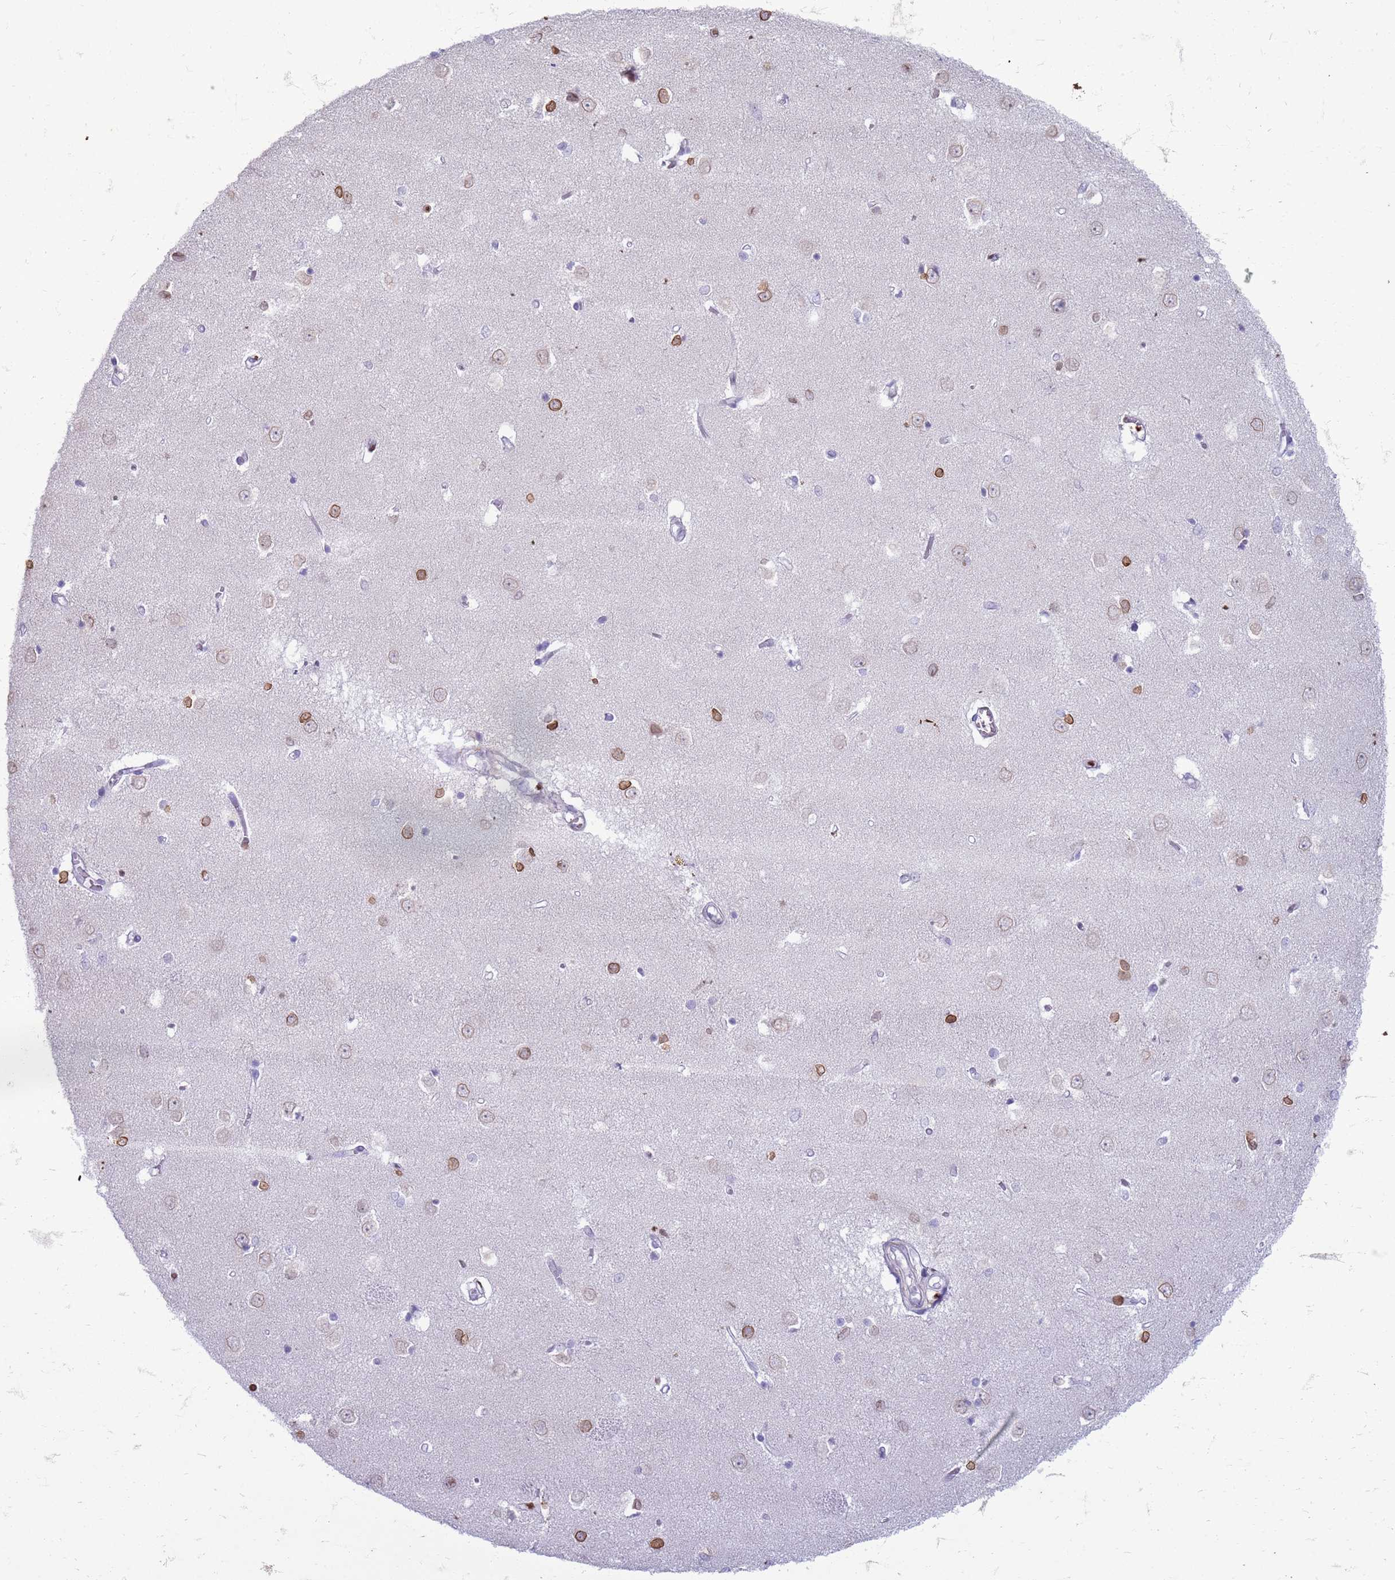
{"staining": {"intensity": "moderate", "quantity": "<25%", "location": "cytoplasmic/membranous,nuclear"}, "tissue": "caudate", "cell_type": "Glial cells", "image_type": "normal", "snomed": [{"axis": "morphology", "description": "Normal tissue, NOS"}, {"axis": "topography", "description": "Lateral ventricle wall"}], "caption": "Protein staining reveals moderate cytoplasmic/membranous,nuclear expression in about <25% of glial cells in benign caudate. (IHC, brightfield microscopy, high magnification).", "gene": "METTL25B", "patient": {"sex": "male", "age": 37}}